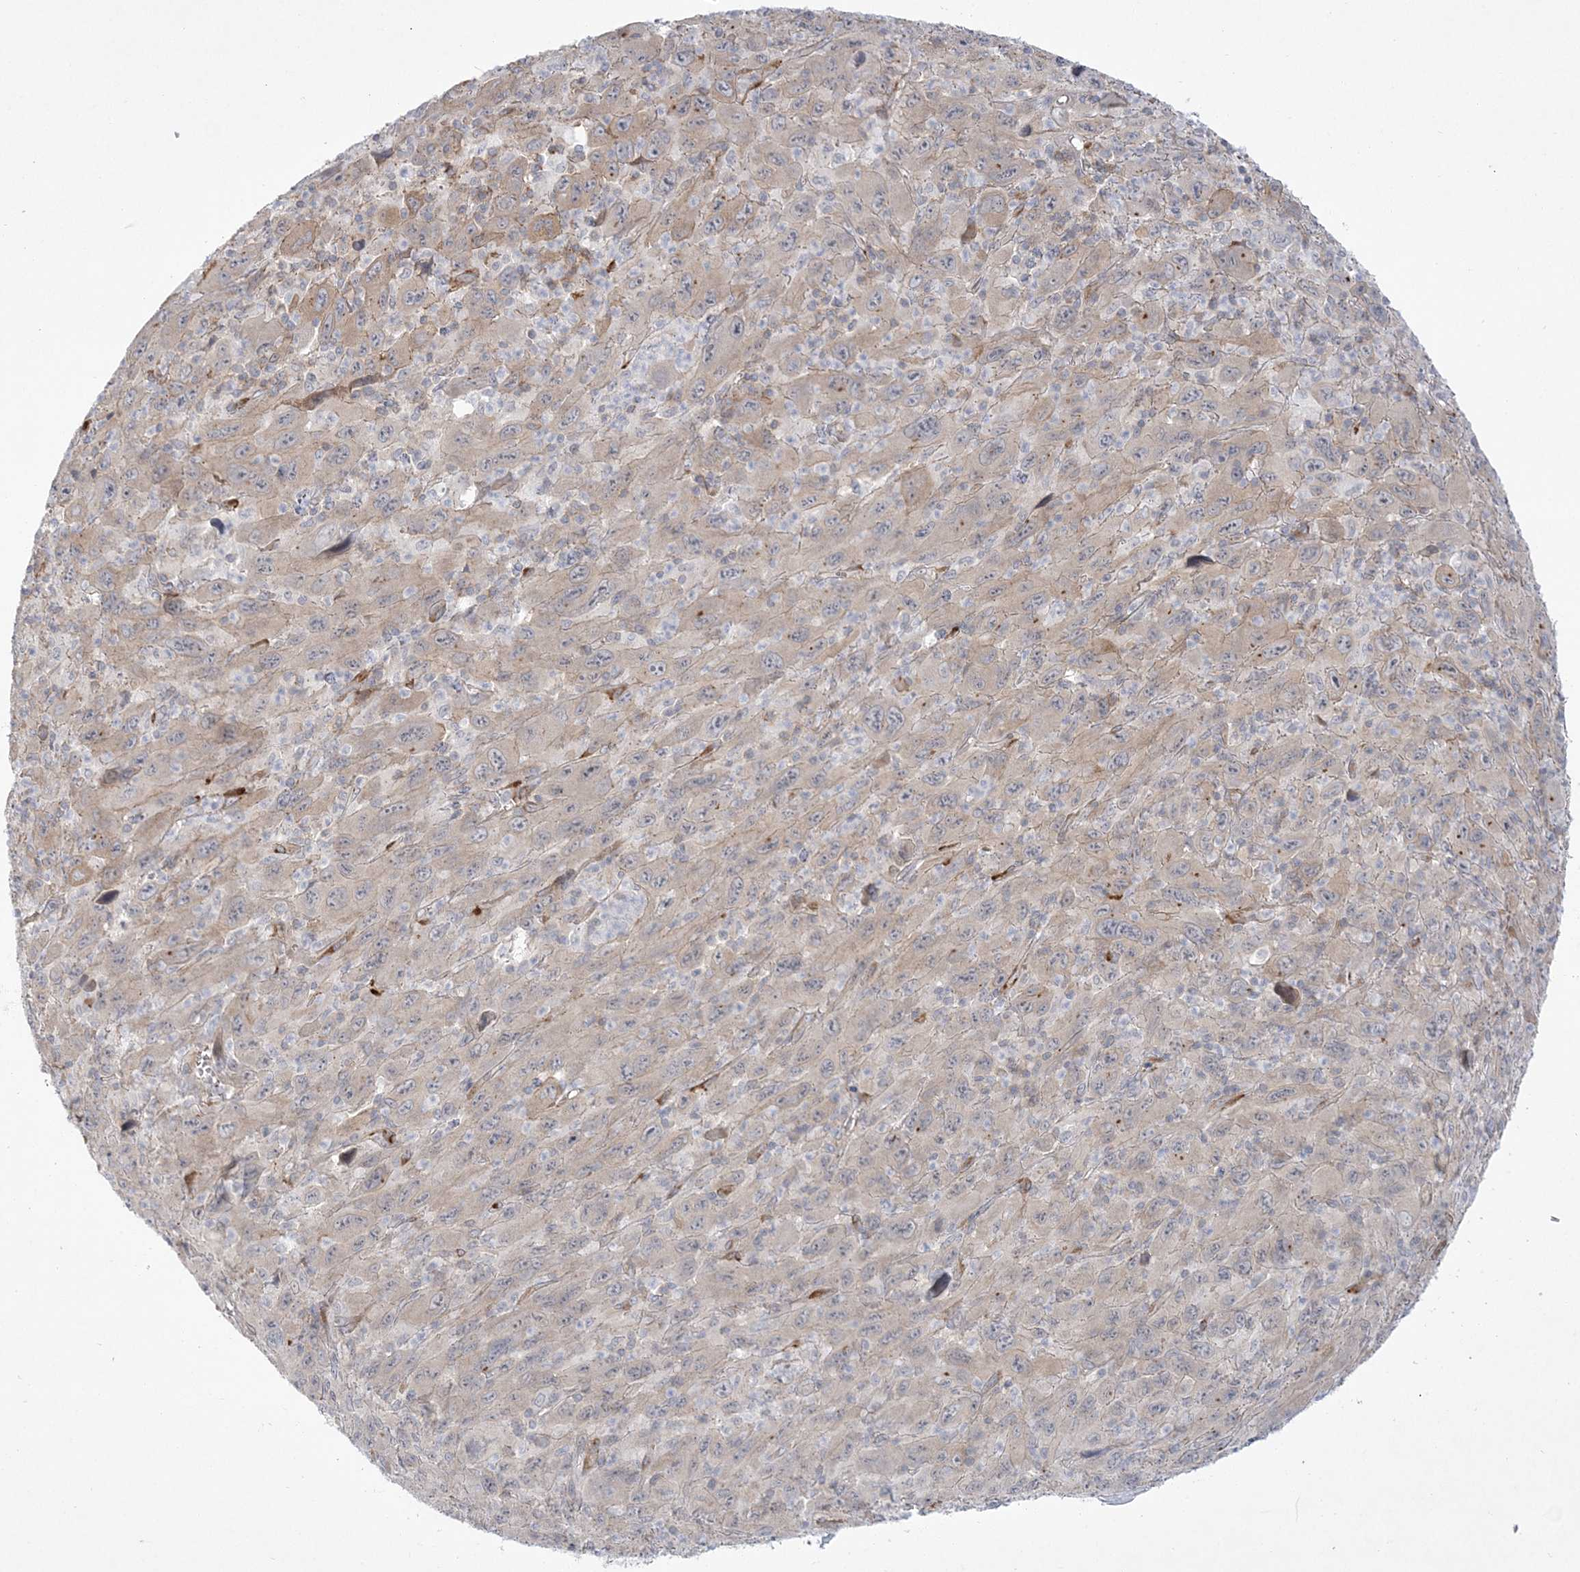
{"staining": {"intensity": "weak", "quantity": "<25%", "location": "cytoplasmic/membranous"}, "tissue": "melanoma", "cell_type": "Tumor cells", "image_type": "cancer", "snomed": [{"axis": "morphology", "description": "Malignant melanoma, Metastatic site"}, {"axis": "topography", "description": "Skin"}], "caption": "Immunohistochemical staining of melanoma demonstrates no significant staining in tumor cells. (Brightfield microscopy of DAB (3,3'-diaminobenzidine) immunohistochemistry at high magnification).", "gene": "ADAMTS12", "patient": {"sex": "female", "age": 56}}